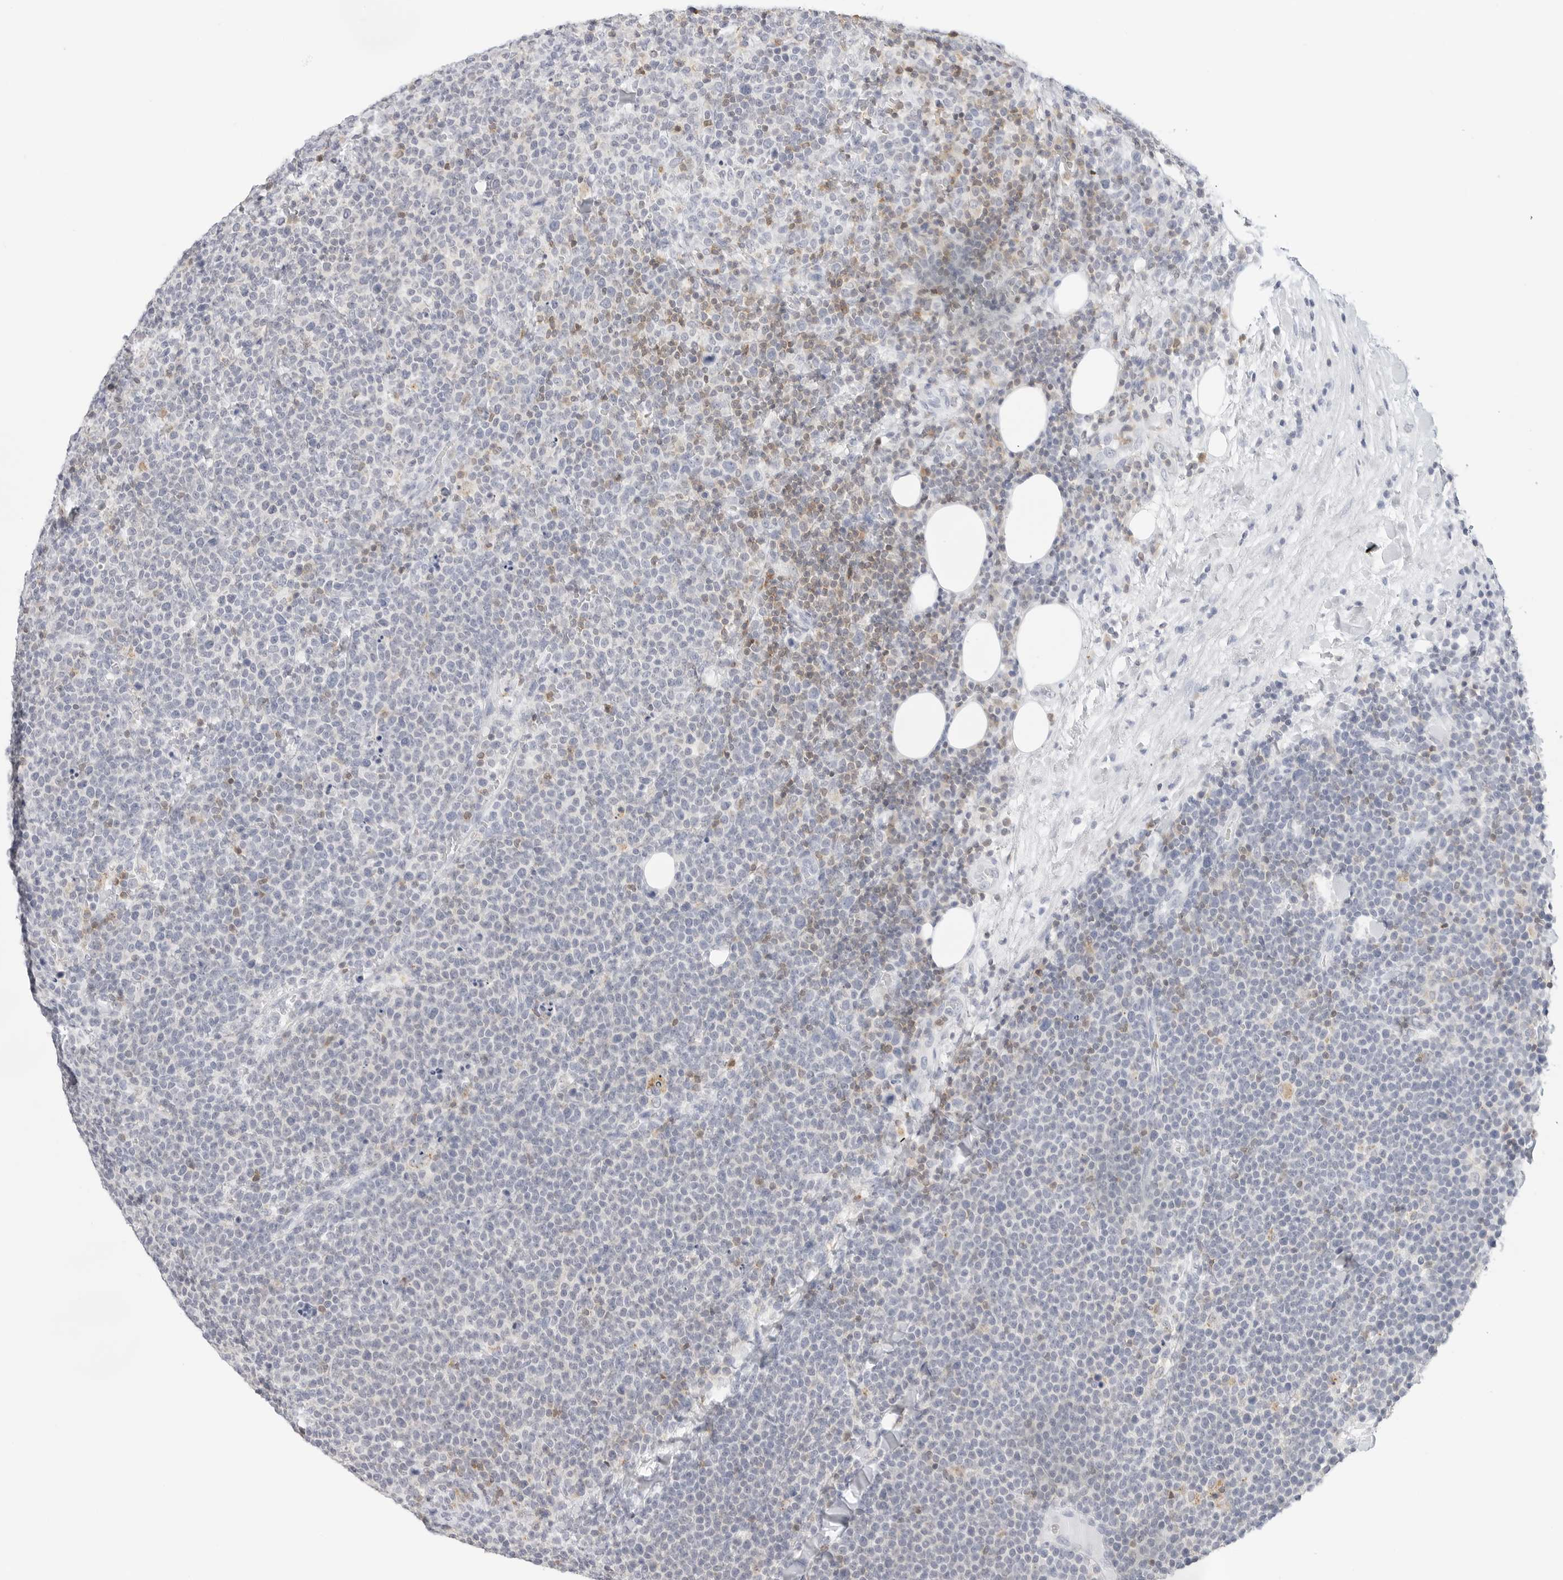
{"staining": {"intensity": "negative", "quantity": "none", "location": "none"}, "tissue": "lymphoma", "cell_type": "Tumor cells", "image_type": "cancer", "snomed": [{"axis": "morphology", "description": "Malignant lymphoma, non-Hodgkin's type, High grade"}, {"axis": "topography", "description": "Lymph node"}], "caption": "An image of human lymphoma is negative for staining in tumor cells.", "gene": "SLC9A3R1", "patient": {"sex": "male", "age": 61}}